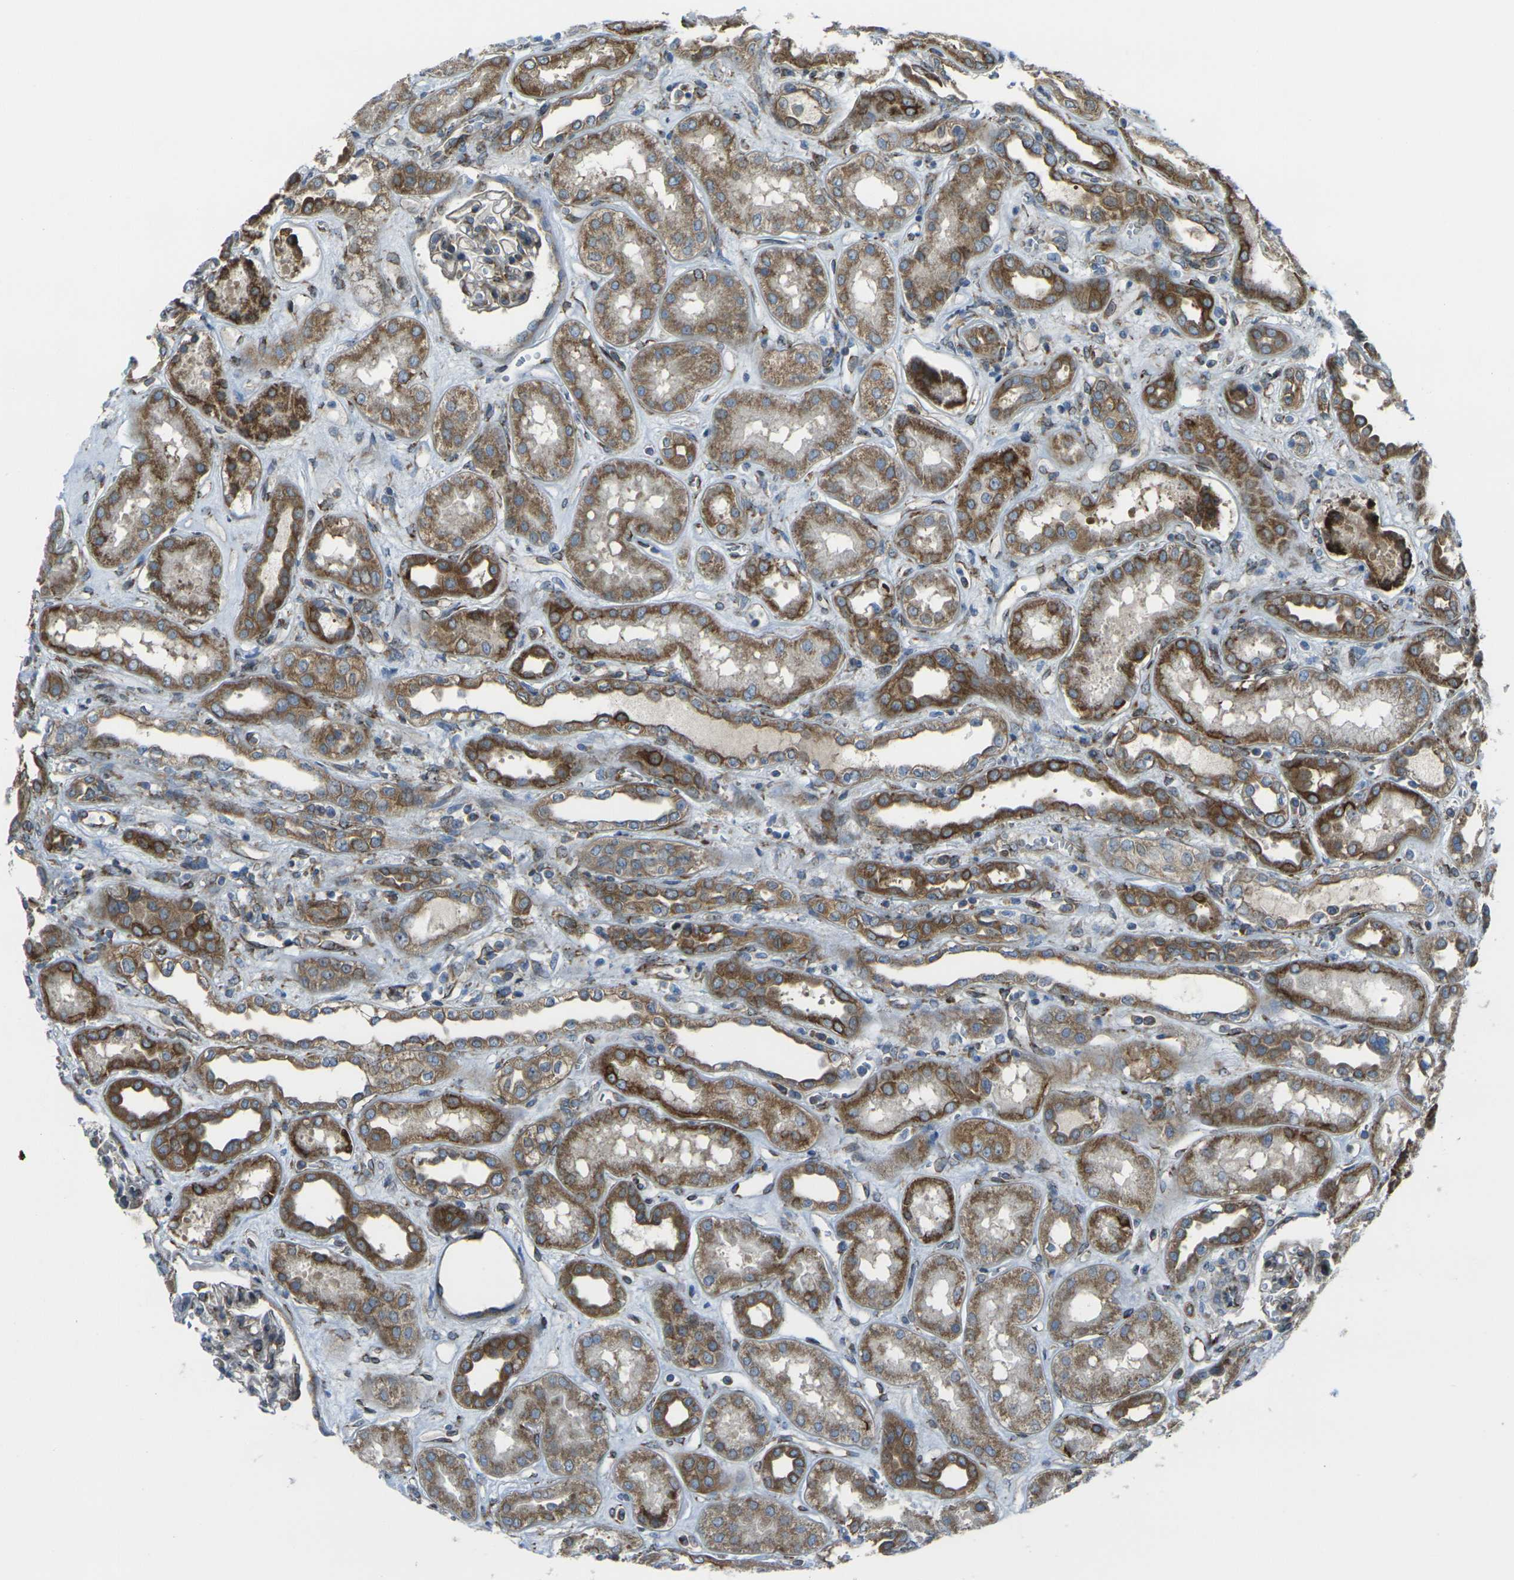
{"staining": {"intensity": "strong", "quantity": "25%-75%", "location": "cytoplasmic/membranous"}, "tissue": "kidney", "cell_type": "Cells in glomeruli", "image_type": "normal", "snomed": [{"axis": "morphology", "description": "Normal tissue, NOS"}, {"axis": "topography", "description": "Kidney"}], "caption": "Immunohistochemical staining of unremarkable human kidney shows strong cytoplasmic/membranous protein positivity in approximately 25%-75% of cells in glomeruli.", "gene": "CELSR2", "patient": {"sex": "male", "age": 59}}